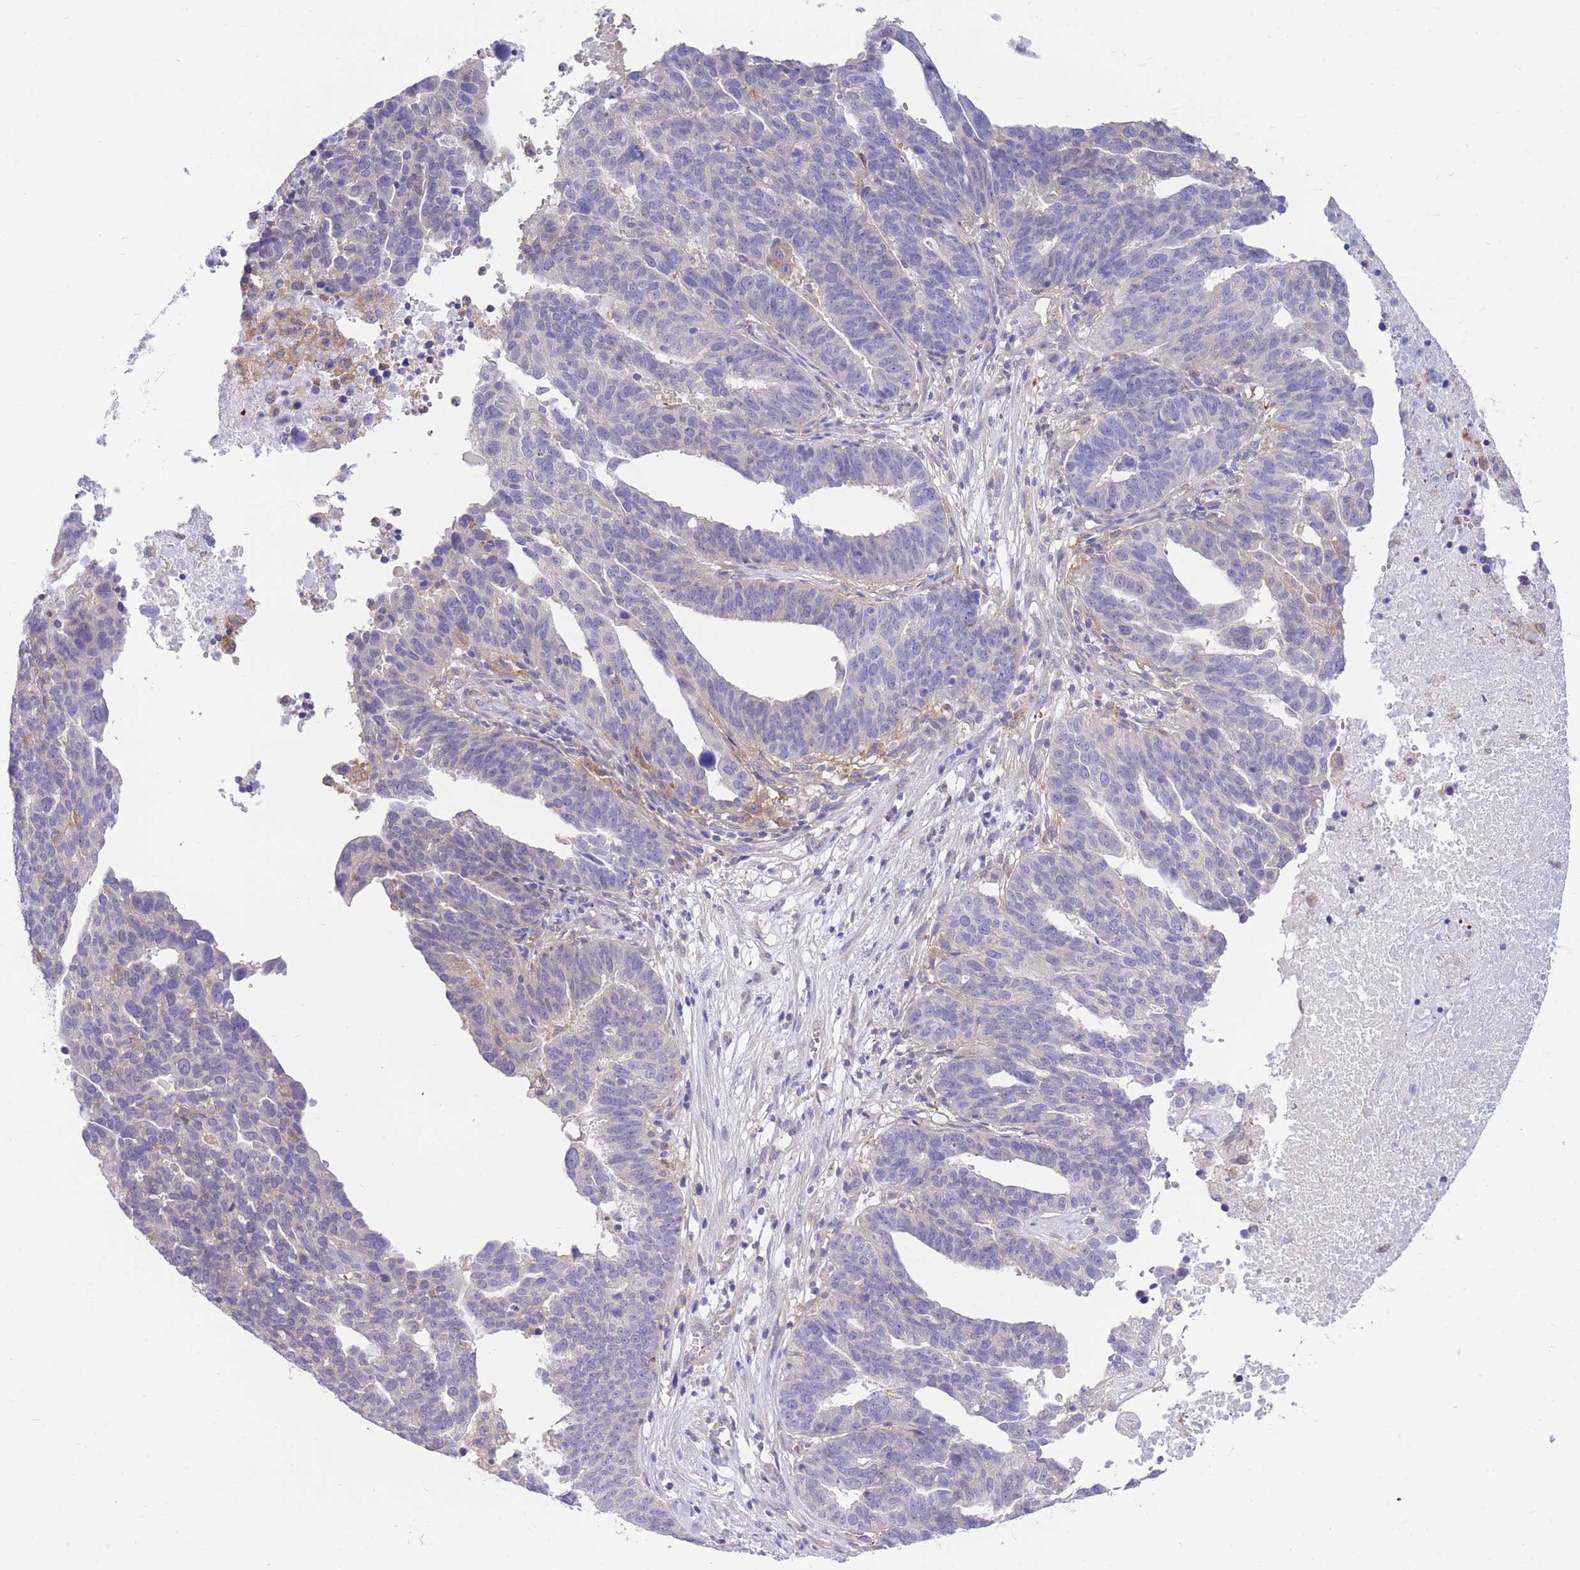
{"staining": {"intensity": "negative", "quantity": "none", "location": "none"}, "tissue": "ovarian cancer", "cell_type": "Tumor cells", "image_type": "cancer", "snomed": [{"axis": "morphology", "description": "Cystadenocarcinoma, serous, NOS"}, {"axis": "topography", "description": "Ovary"}], "caption": "This is a micrograph of immunohistochemistry staining of serous cystadenocarcinoma (ovarian), which shows no expression in tumor cells.", "gene": "NAMPT", "patient": {"sex": "female", "age": 59}}